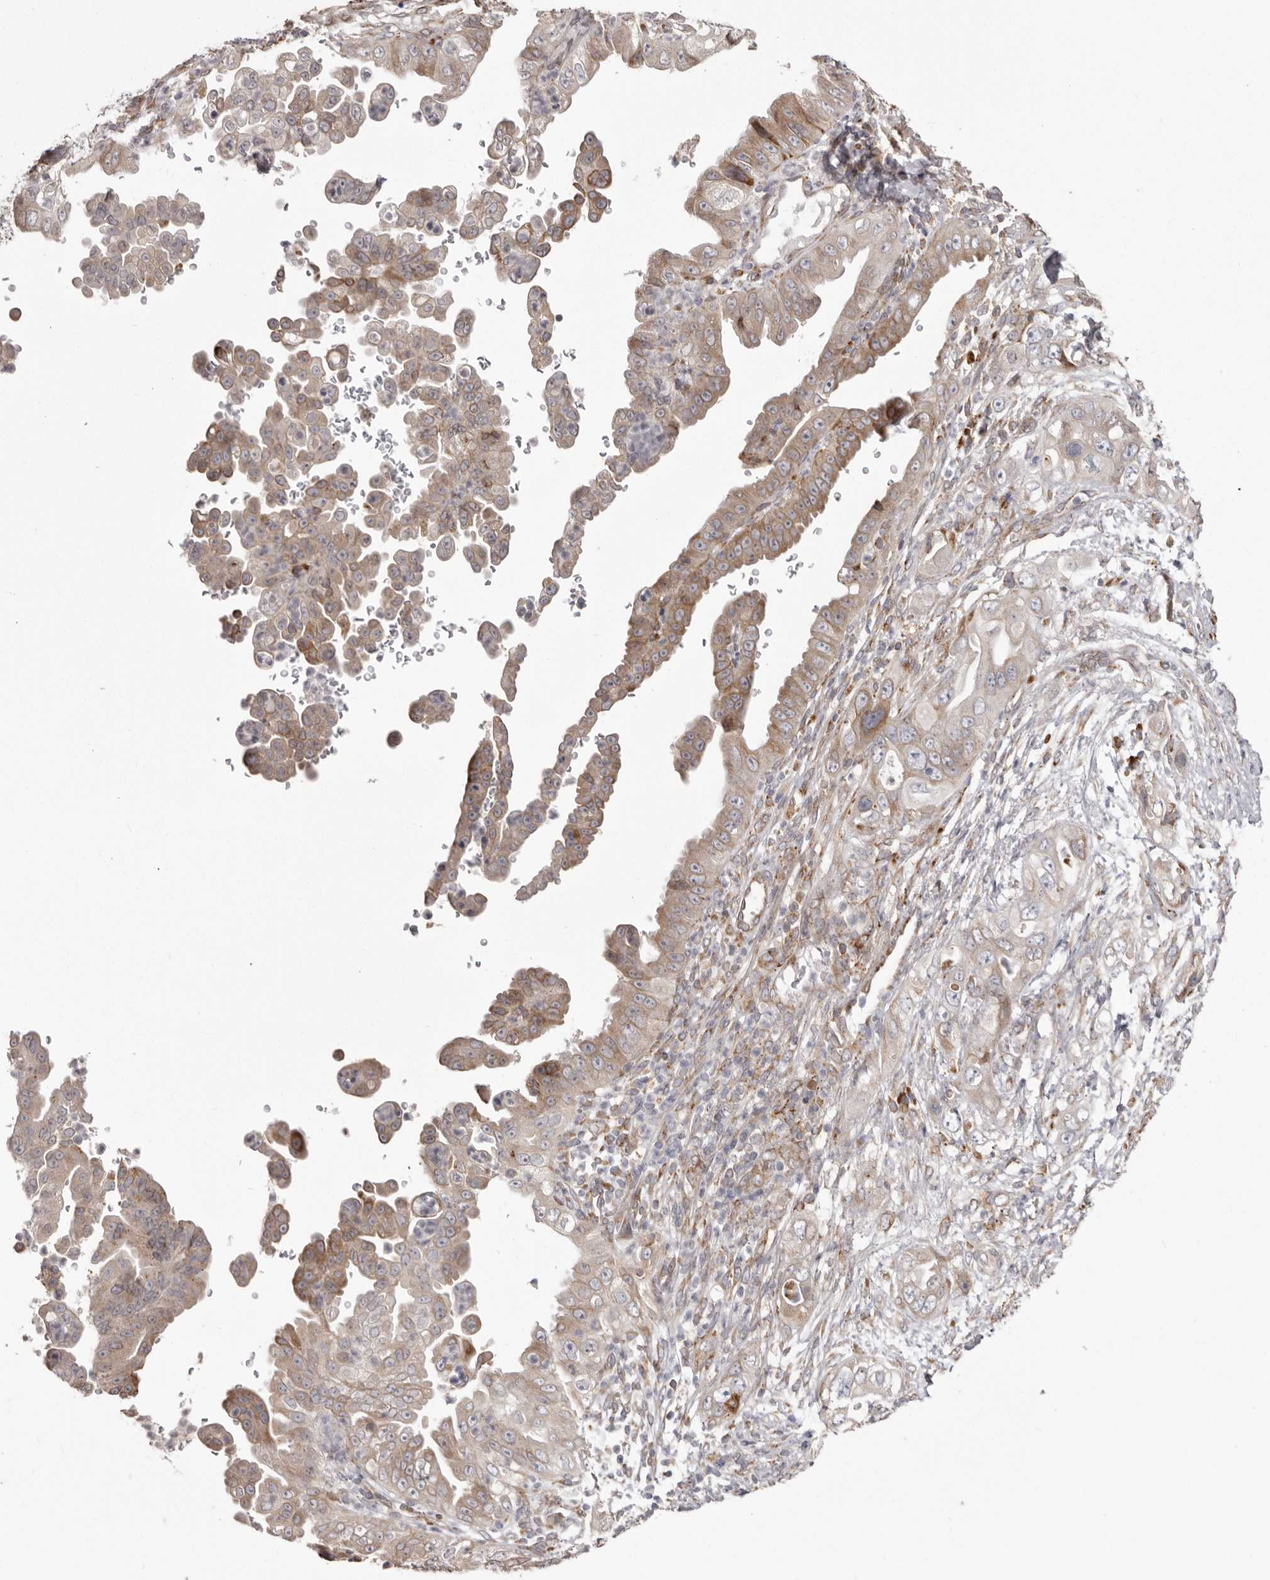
{"staining": {"intensity": "moderate", "quantity": "25%-75%", "location": "cytoplasmic/membranous"}, "tissue": "pancreatic cancer", "cell_type": "Tumor cells", "image_type": "cancer", "snomed": [{"axis": "morphology", "description": "Adenocarcinoma, NOS"}, {"axis": "topography", "description": "Pancreas"}], "caption": "Protein analysis of pancreatic cancer (adenocarcinoma) tissue displays moderate cytoplasmic/membranous staining in about 25%-75% of tumor cells.", "gene": "NUP43", "patient": {"sex": "female", "age": 78}}